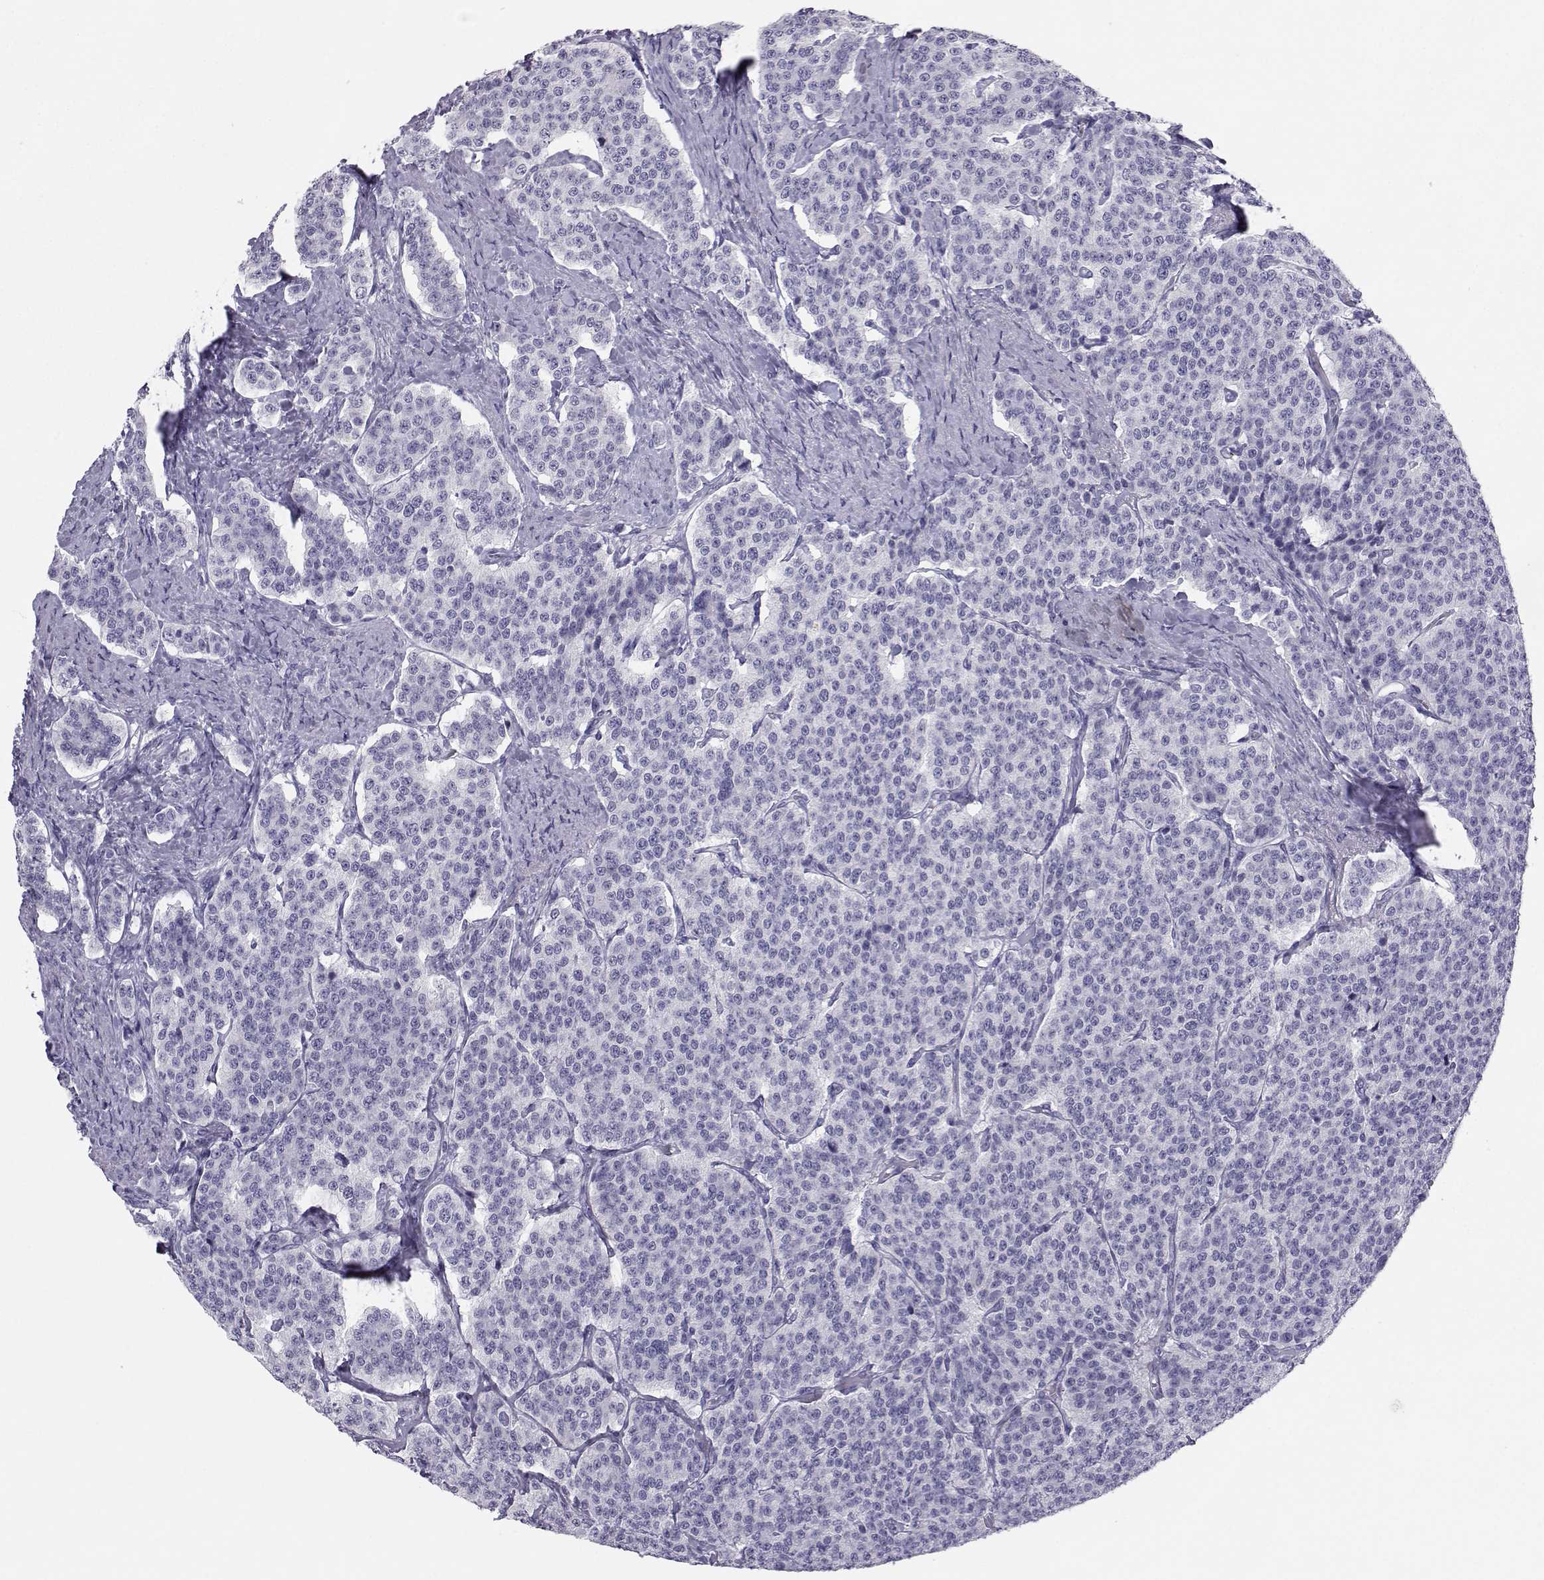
{"staining": {"intensity": "negative", "quantity": "none", "location": "none"}, "tissue": "carcinoid", "cell_type": "Tumor cells", "image_type": "cancer", "snomed": [{"axis": "morphology", "description": "Carcinoid, malignant, NOS"}, {"axis": "topography", "description": "Small intestine"}], "caption": "Immunohistochemical staining of human carcinoid shows no significant expression in tumor cells.", "gene": "SST", "patient": {"sex": "female", "age": 58}}